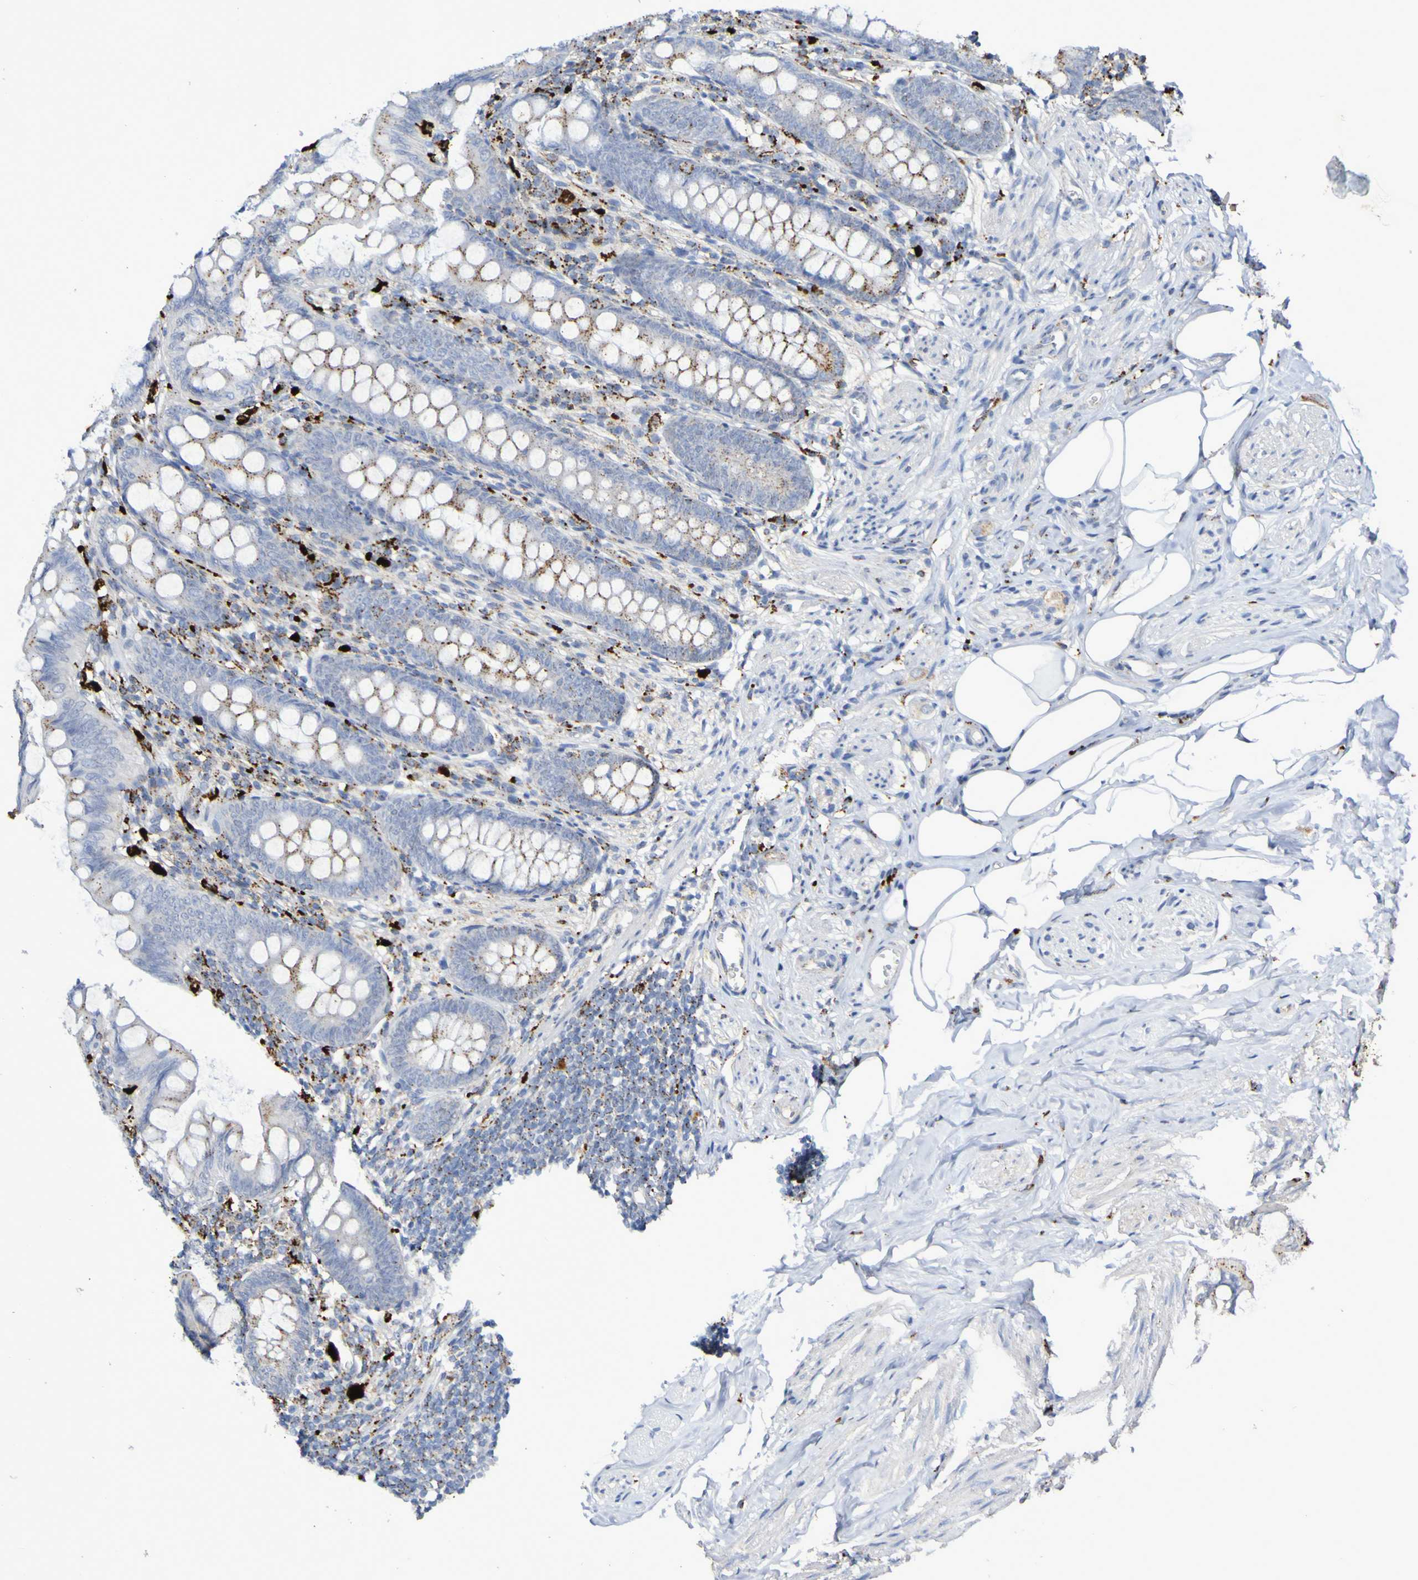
{"staining": {"intensity": "moderate", "quantity": "25%-75%", "location": "cytoplasmic/membranous"}, "tissue": "appendix", "cell_type": "Glandular cells", "image_type": "normal", "snomed": [{"axis": "morphology", "description": "Normal tissue, NOS"}, {"axis": "topography", "description": "Appendix"}], "caption": "Protein staining exhibits moderate cytoplasmic/membranous staining in about 25%-75% of glandular cells in benign appendix. Using DAB (3,3'-diaminobenzidine) (brown) and hematoxylin (blue) stains, captured at high magnification using brightfield microscopy.", "gene": "TPH1", "patient": {"sex": "female", "age": 77}}